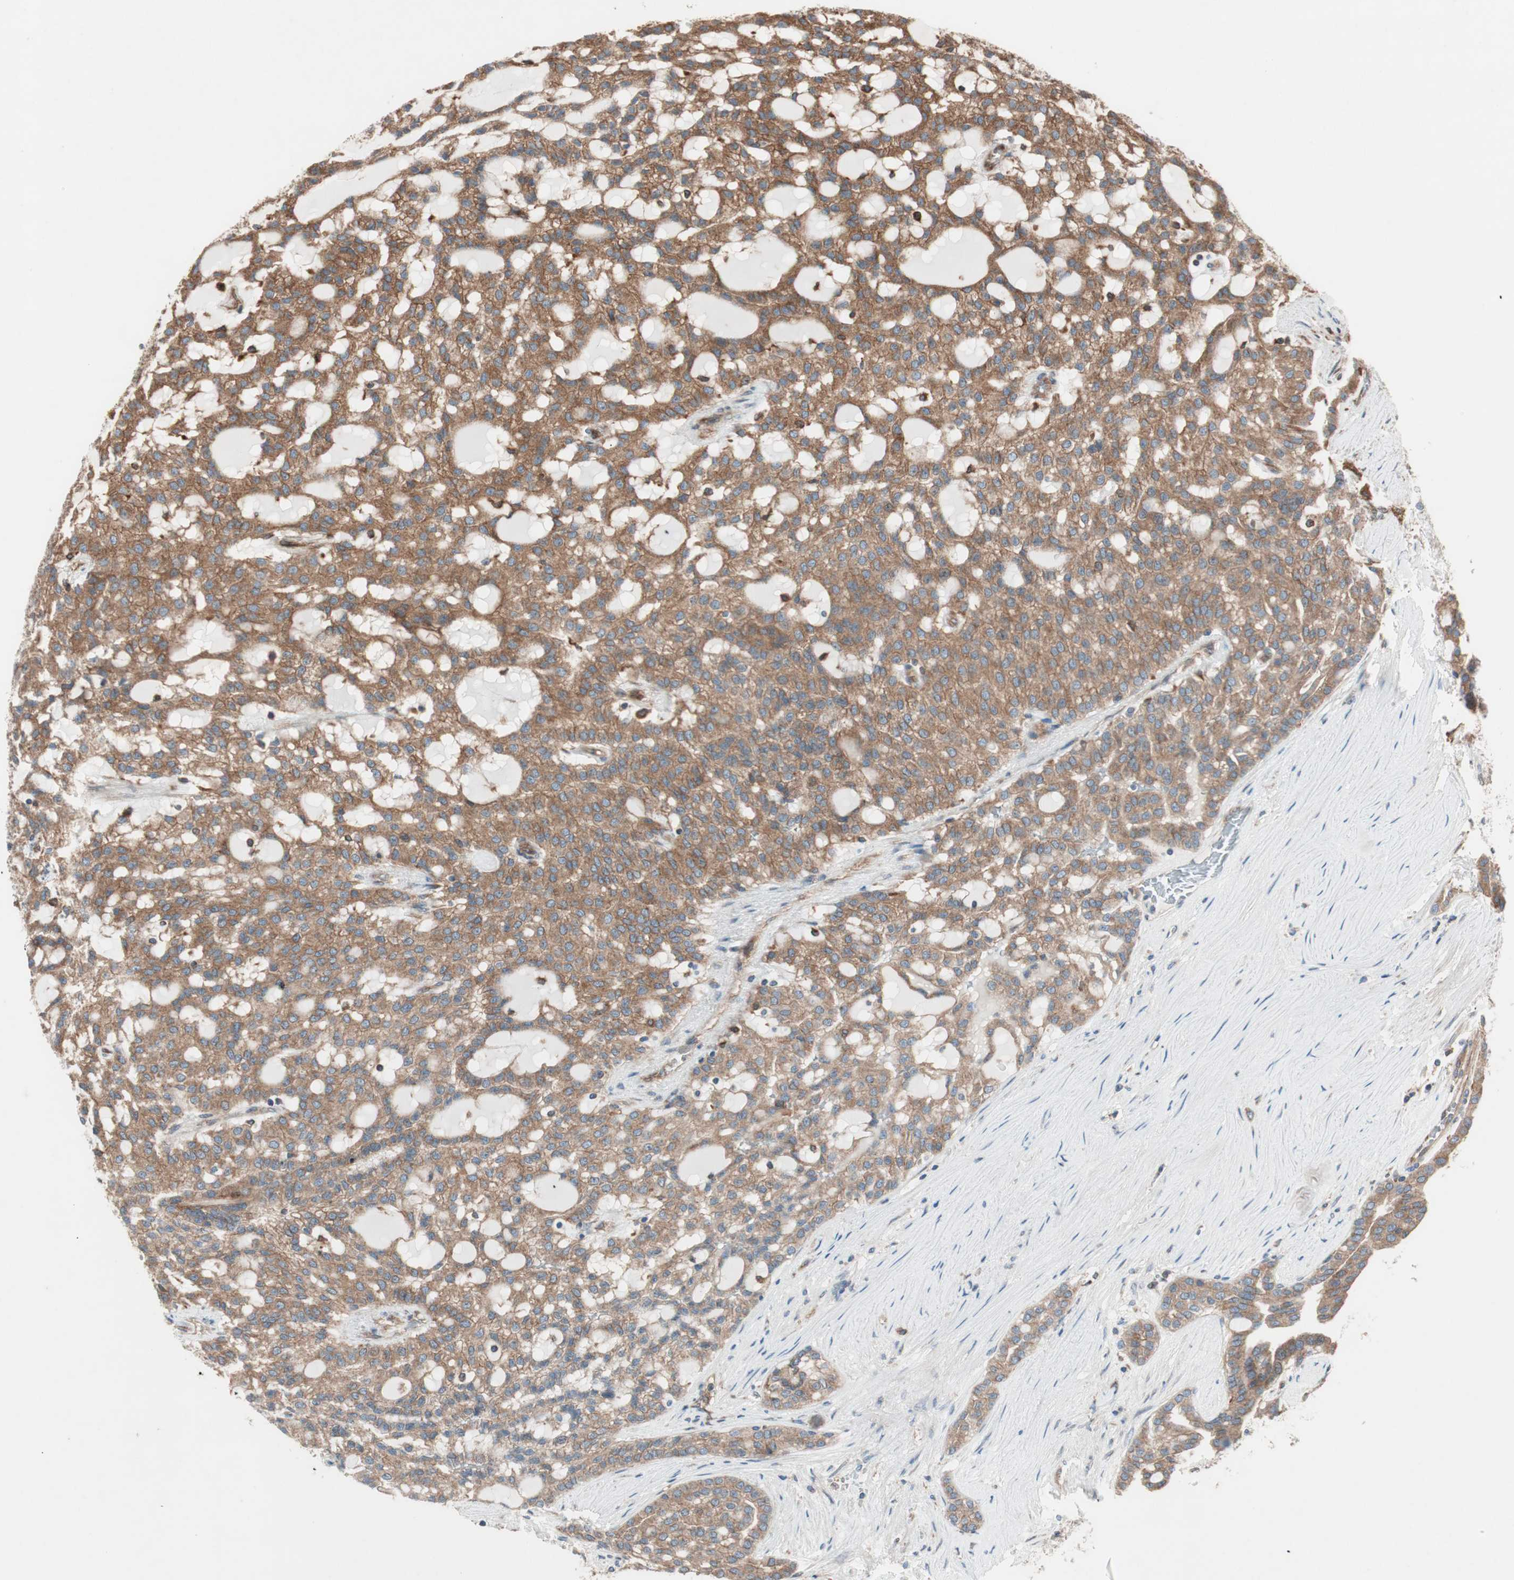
{"staining": {"intensity": "moderate", "quantity": ">75%", "location": "cytoplasmic/membranous"}, "tissue": "renal cancer", "cell_type": "Tumor cells", "image_type": "cancer", "snomed": [{"axis": "morphology", "description": "Adenocarcinoma, NOS"}, {"axis": "topography", "description": "Kidney"}], "caption": "The histopathology image exhibits a brown stain indicating the presence of a protein in the cytoplasmic/membranous of tumor cells in adenocarcinoma (renal).", "gene": "RAB5A", "patient": {"sex": "male", "age": 63}}